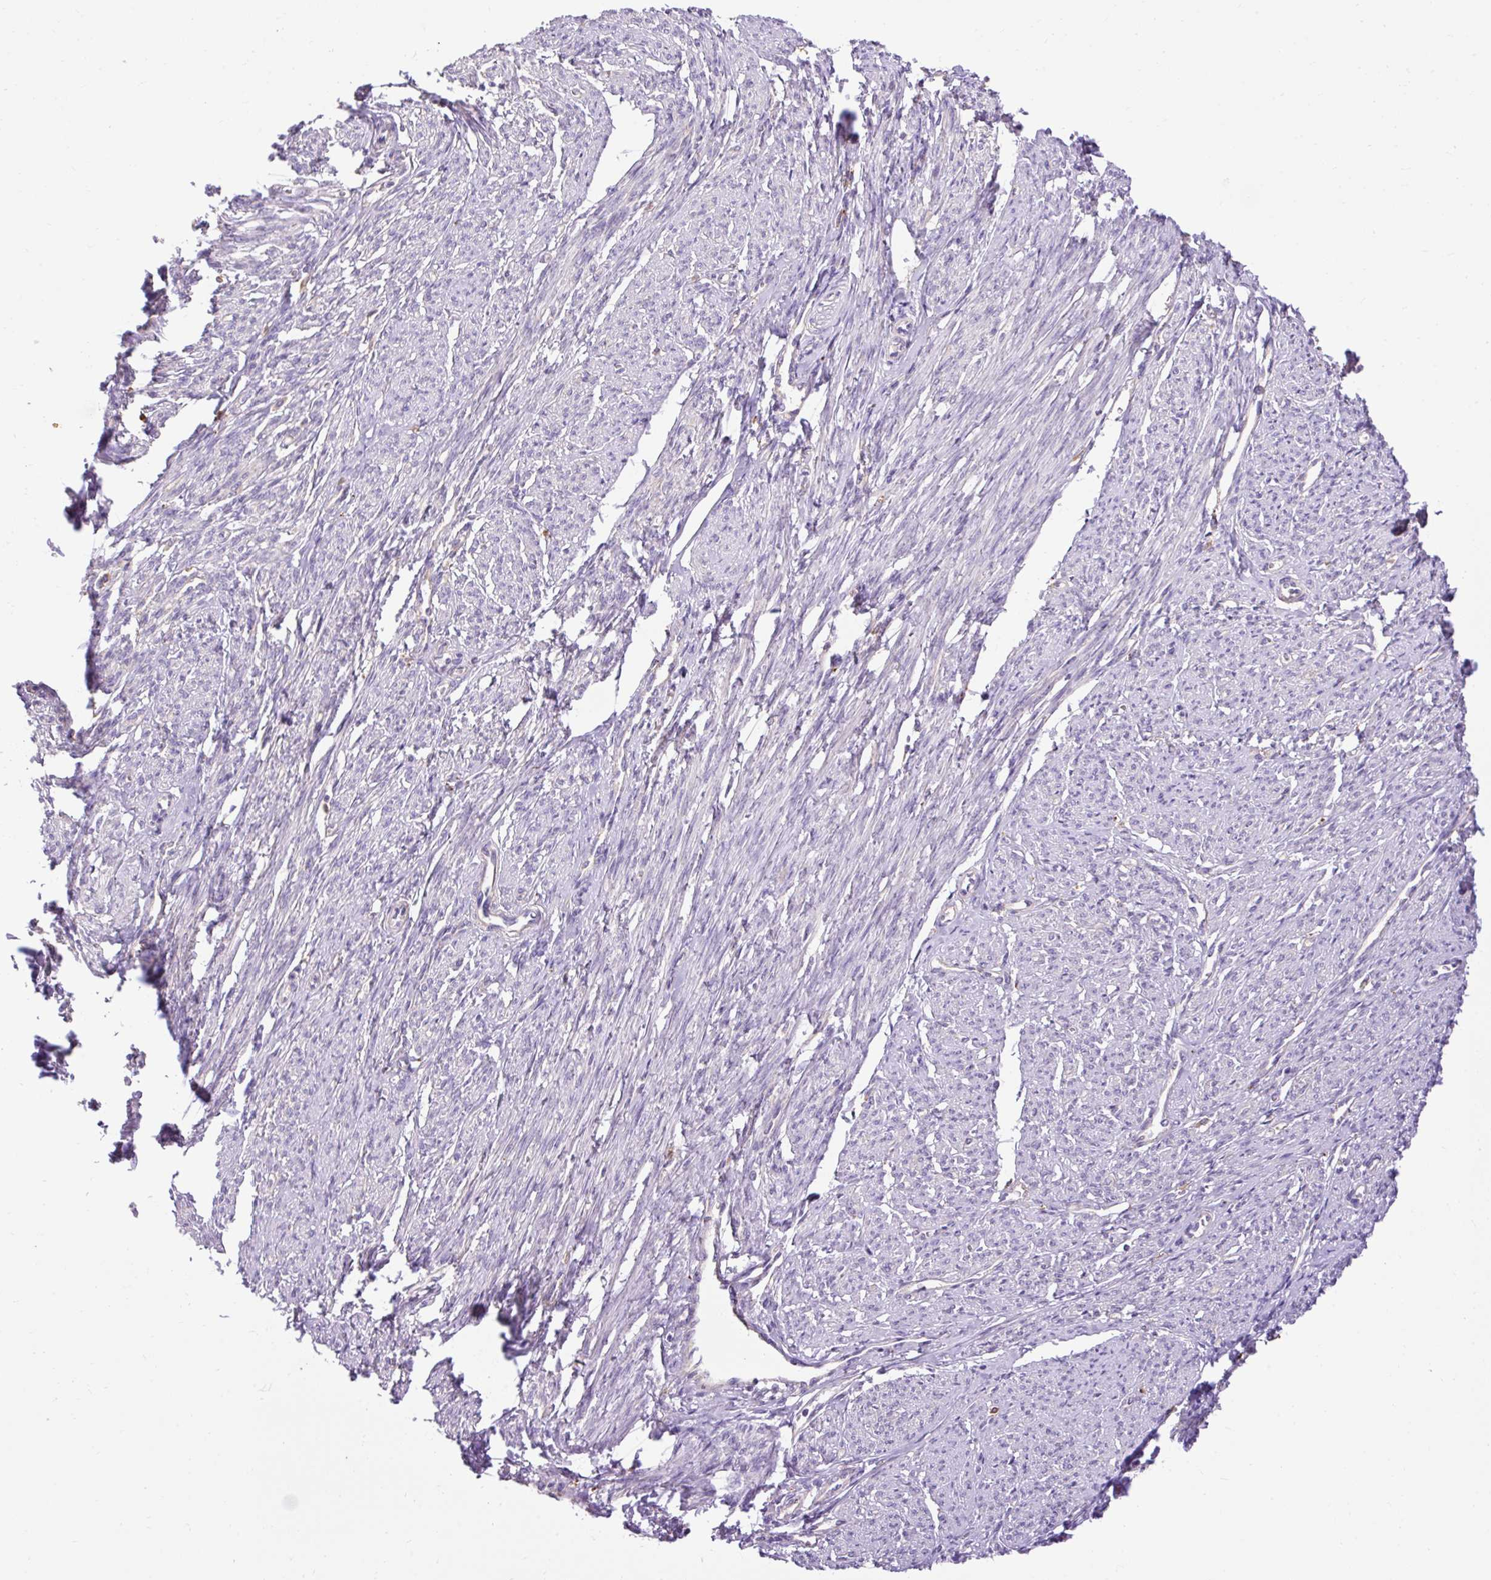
{"staining": {"intensity": "negative", "quantity": "none", "location": "none"}, "tissue": "smooth muscle", "cell_type": "Smooth muscle cells", "image_type": "normal", "snomed": [{"axis": "morphology", "description": "Normal tissue, NOS"}, {"axis": "topography", "description": "Smooth muscle"}], "caption": "IHC of normal human smooth muscle shows no positivity in smooth muscle cells.", "gene": "HEXB", "patient": {"sex": "female", "age": 65}}